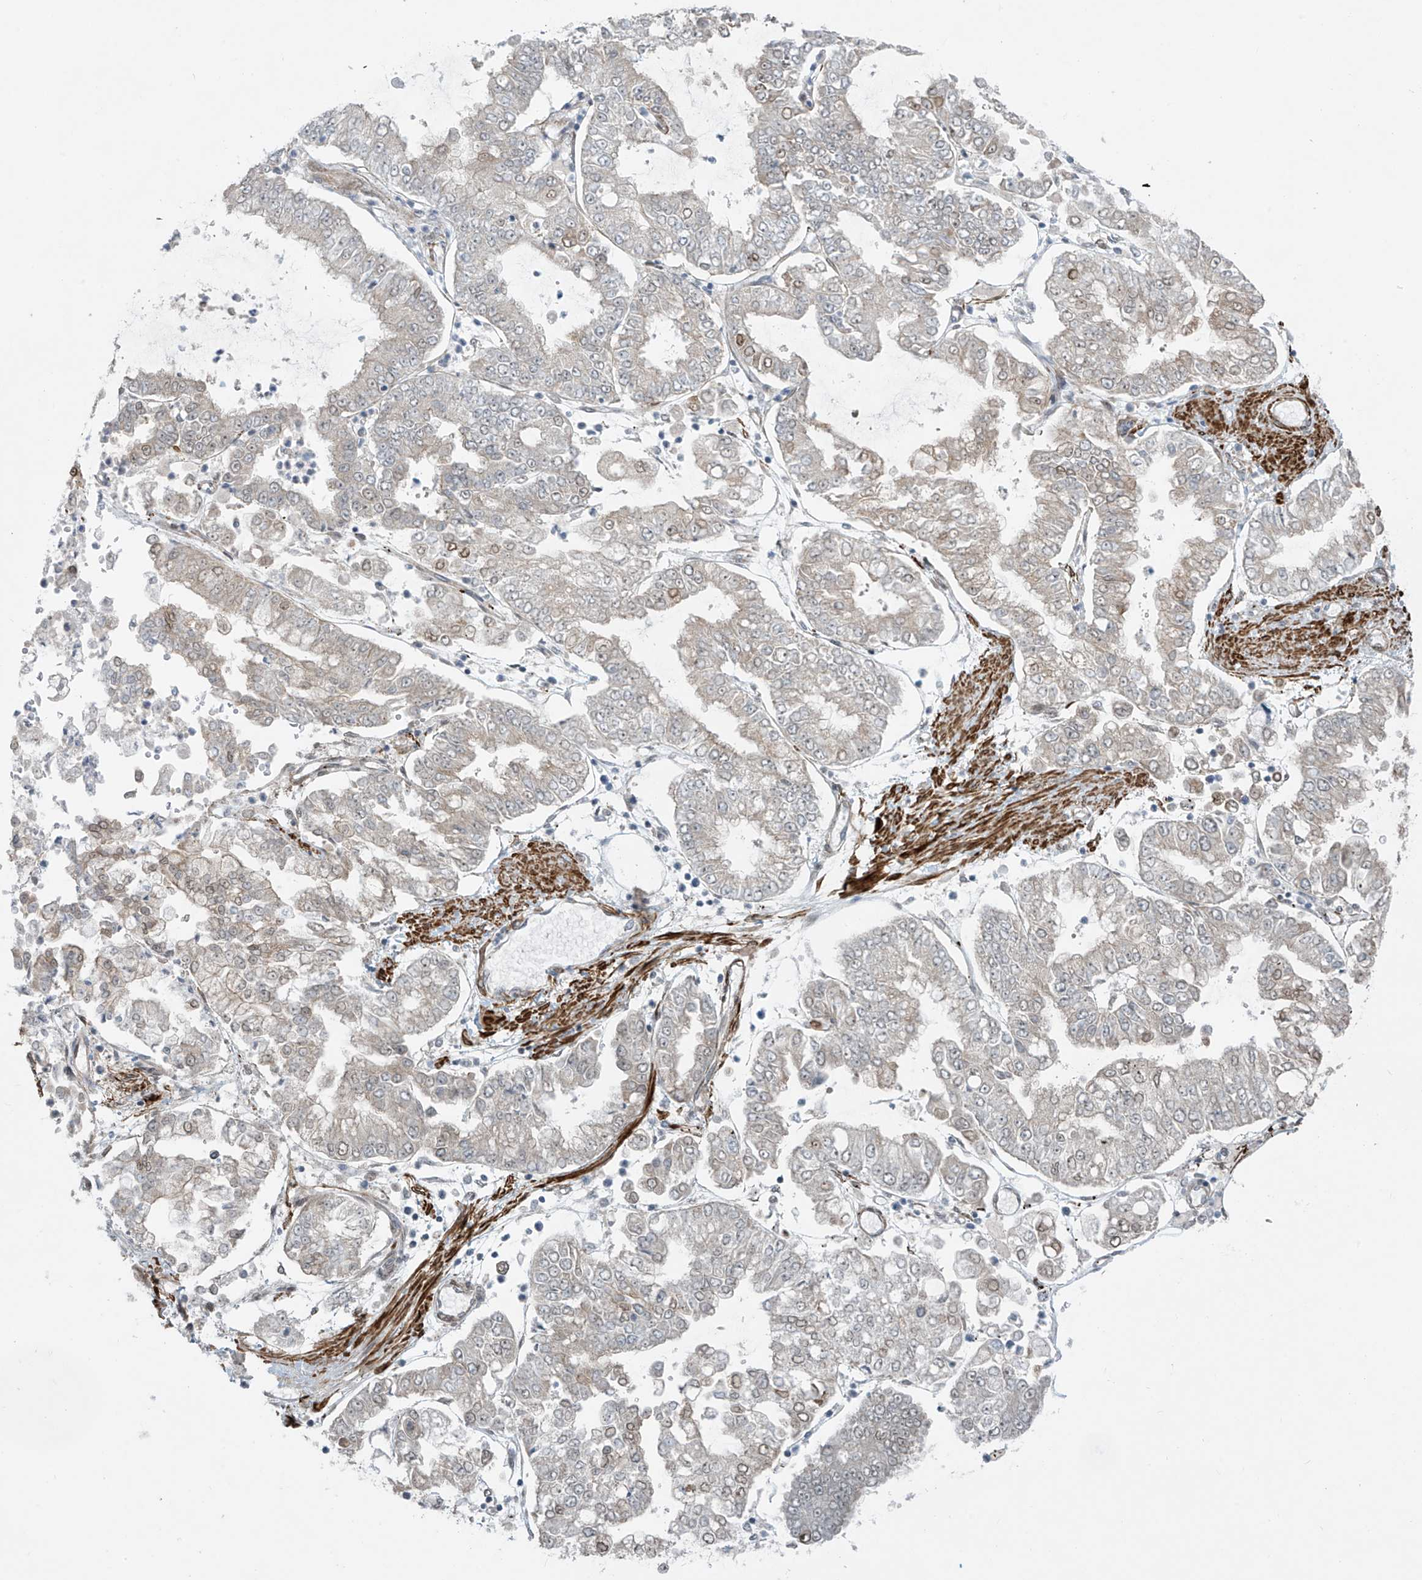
{"staining": {"intensity": "moderate", "quantity": "<25%", "location": "nuclear"}, "tissue": "stomach cancer", "cell_type": "Tumor cells", "image_type": "cancer", "snomed": [{"axis": "morphology", "description": "Adenocarcinoma, NOS"}, {"axis": "topography", "description": "Stomach"}], "caption": "Tumor cells reveal low levels of moderate nuclear positivity in about <25% of cells in adenocarcinoma (stomach).", "gene": "RASGEF1A", "patient": {"sex": "male", "age": 76}}